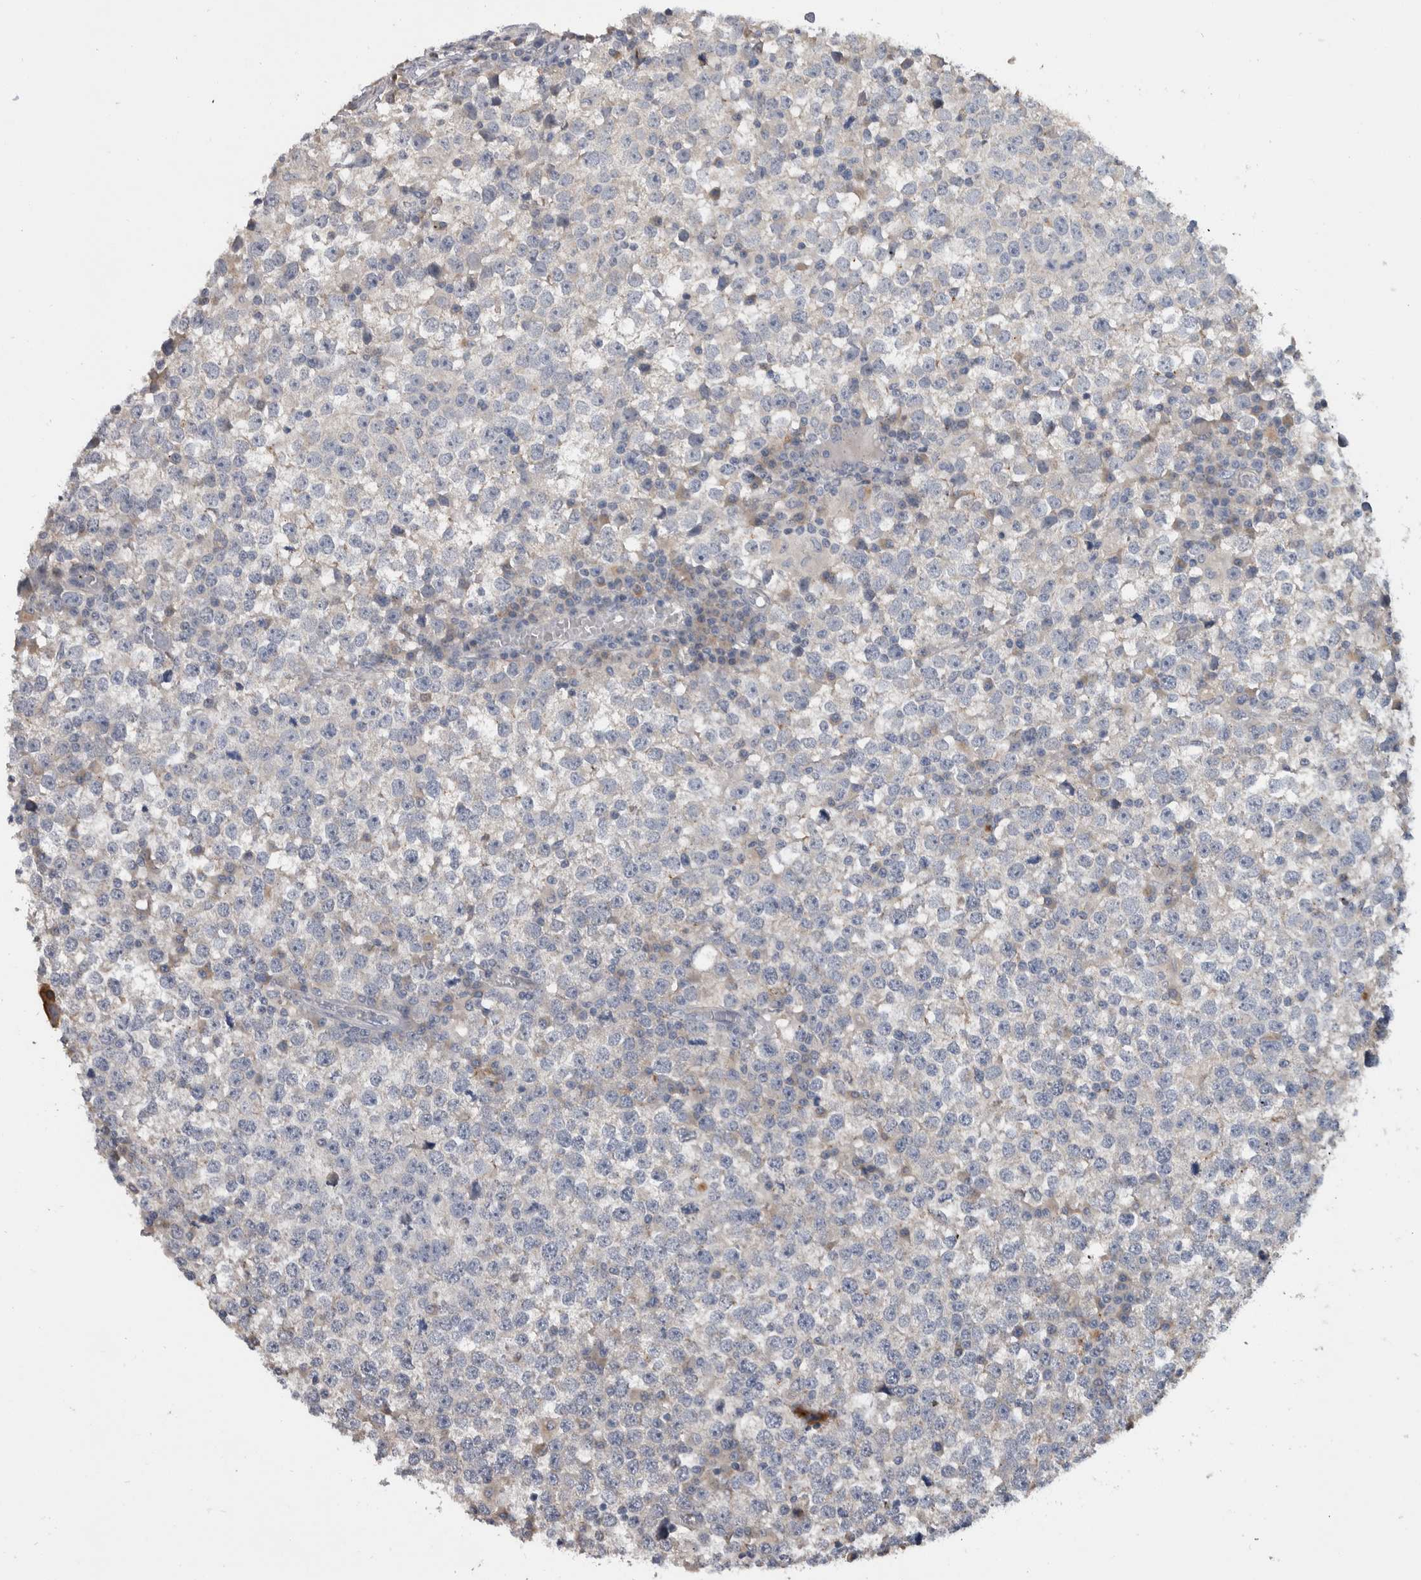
{"staining": {"intensity": "negative", "quantity": "none", "location": "none"}, "tissue": "testis cancer", "cell_type": "Tumor cells", "image_type": "cancer", "snomed": [{"axis": "morphology", "description": "Seminoma, NOS"}, {"axis": "topography", "description": "Testis"}], "caption": "Immunohistochemistry of human testis cancer shows no expression in tumor cells. (DAB immunohistochemistry (IHC) visualized using brightfield microscopy, high magnification).", "gene": "FAM83G", "patient": {"sex": "male", "age": 65}}